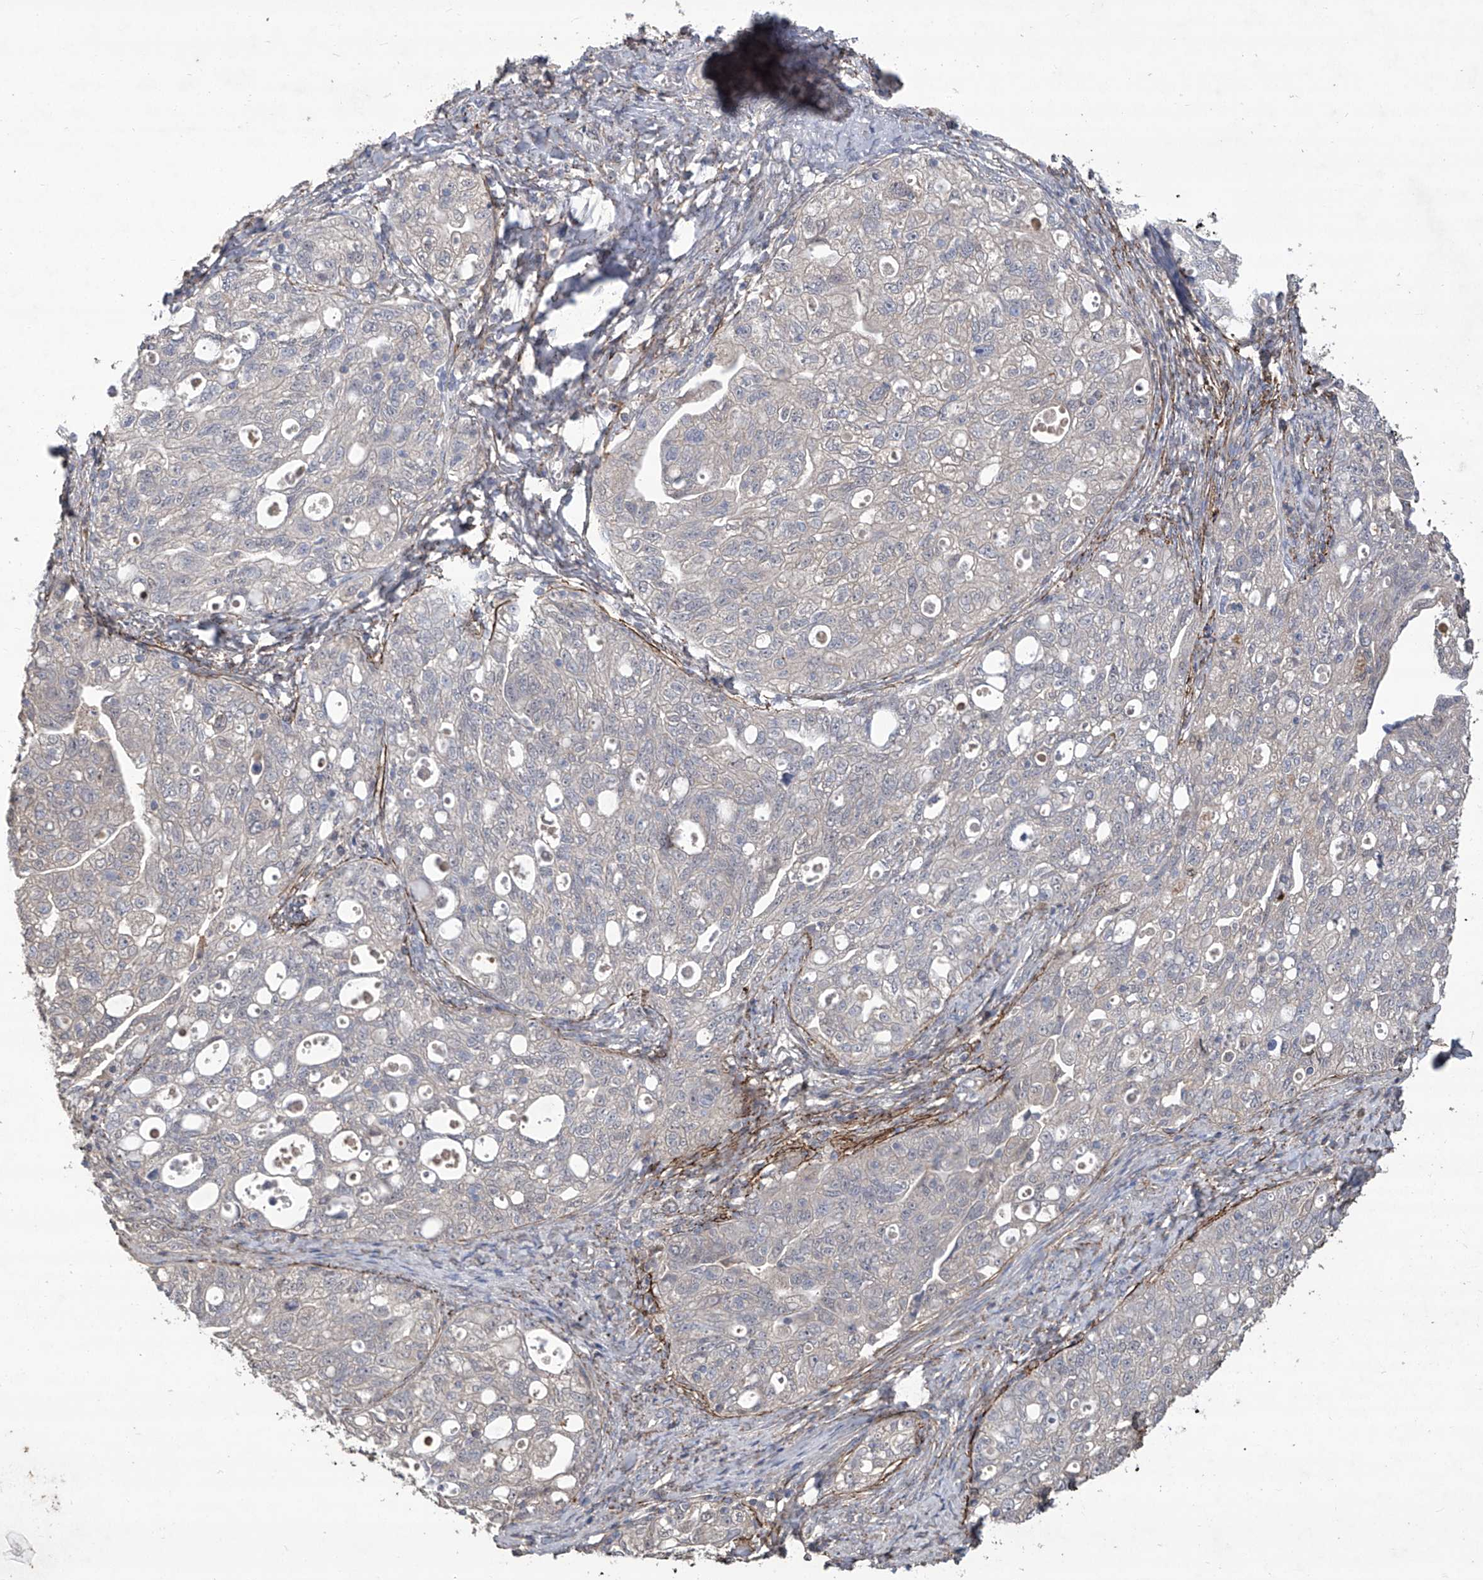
{"staining": {"intensity": "negative", "quantity": "none", "location": "none"}, "tissue": "ovarian cancer", "cell_type": "Tumor cells", "image_type": "cancer", "snomed": [{"axis": "morphology", "description": "Carcinoma, NOS"}, {"axis": "morphology", "description": "Cystadenocarcinoma, serous, NOS"}, {"axis": "topography", "description": "Ovary"}], "caption": "DAB immunohistochemical staining of human ovarian cancer displays no significant staining in tumor cells.", "gene": "TXNIP", "patient": {"sex": "female", "age": 69}}